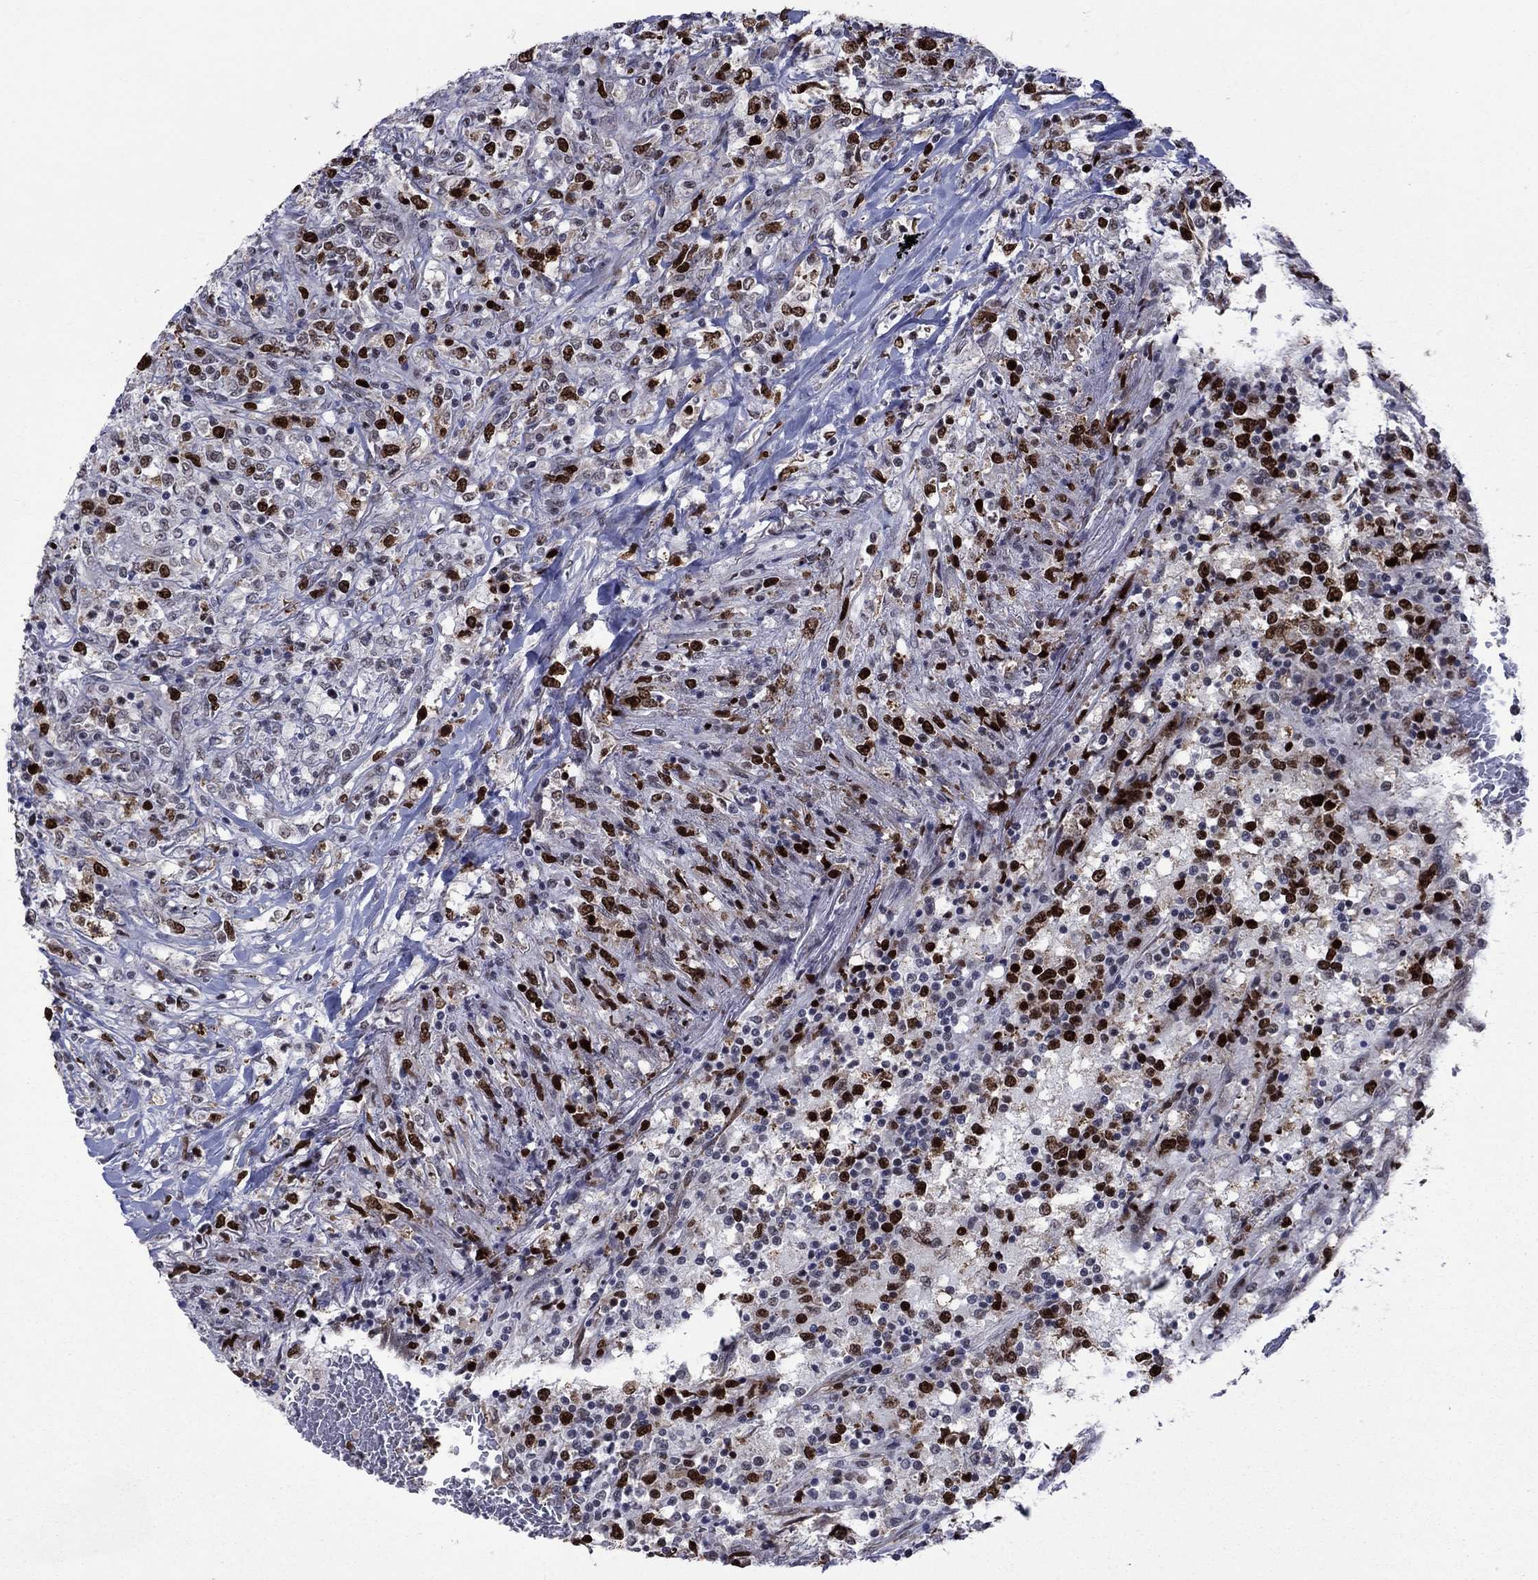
{"staining": {"intensity": "strong", "quantity": "25%-75%", "location": "nuclear"}, "tissue": "lymphoma", "cell_type": "Tumor cells", "image_type": "cancer", "snomed": [{"axis": "morphology", "description": "Malignant lymphoma, non-Hodgkin's type, High grade"}, {"axis": "topography", "description": "Lung"}], "caption": "High-magnification brightfield microscopy of high-grade malignant lymphoma, non-Hodgkin's type stained with DAB (brown) and counterstained with hematoxylin (blue). tumor cells exhibit strong nuclear expression is appreciated in approximately25%-75% of cells.", "gene": "CDCA5", "patient": {"sex": "male", "age": 79}}